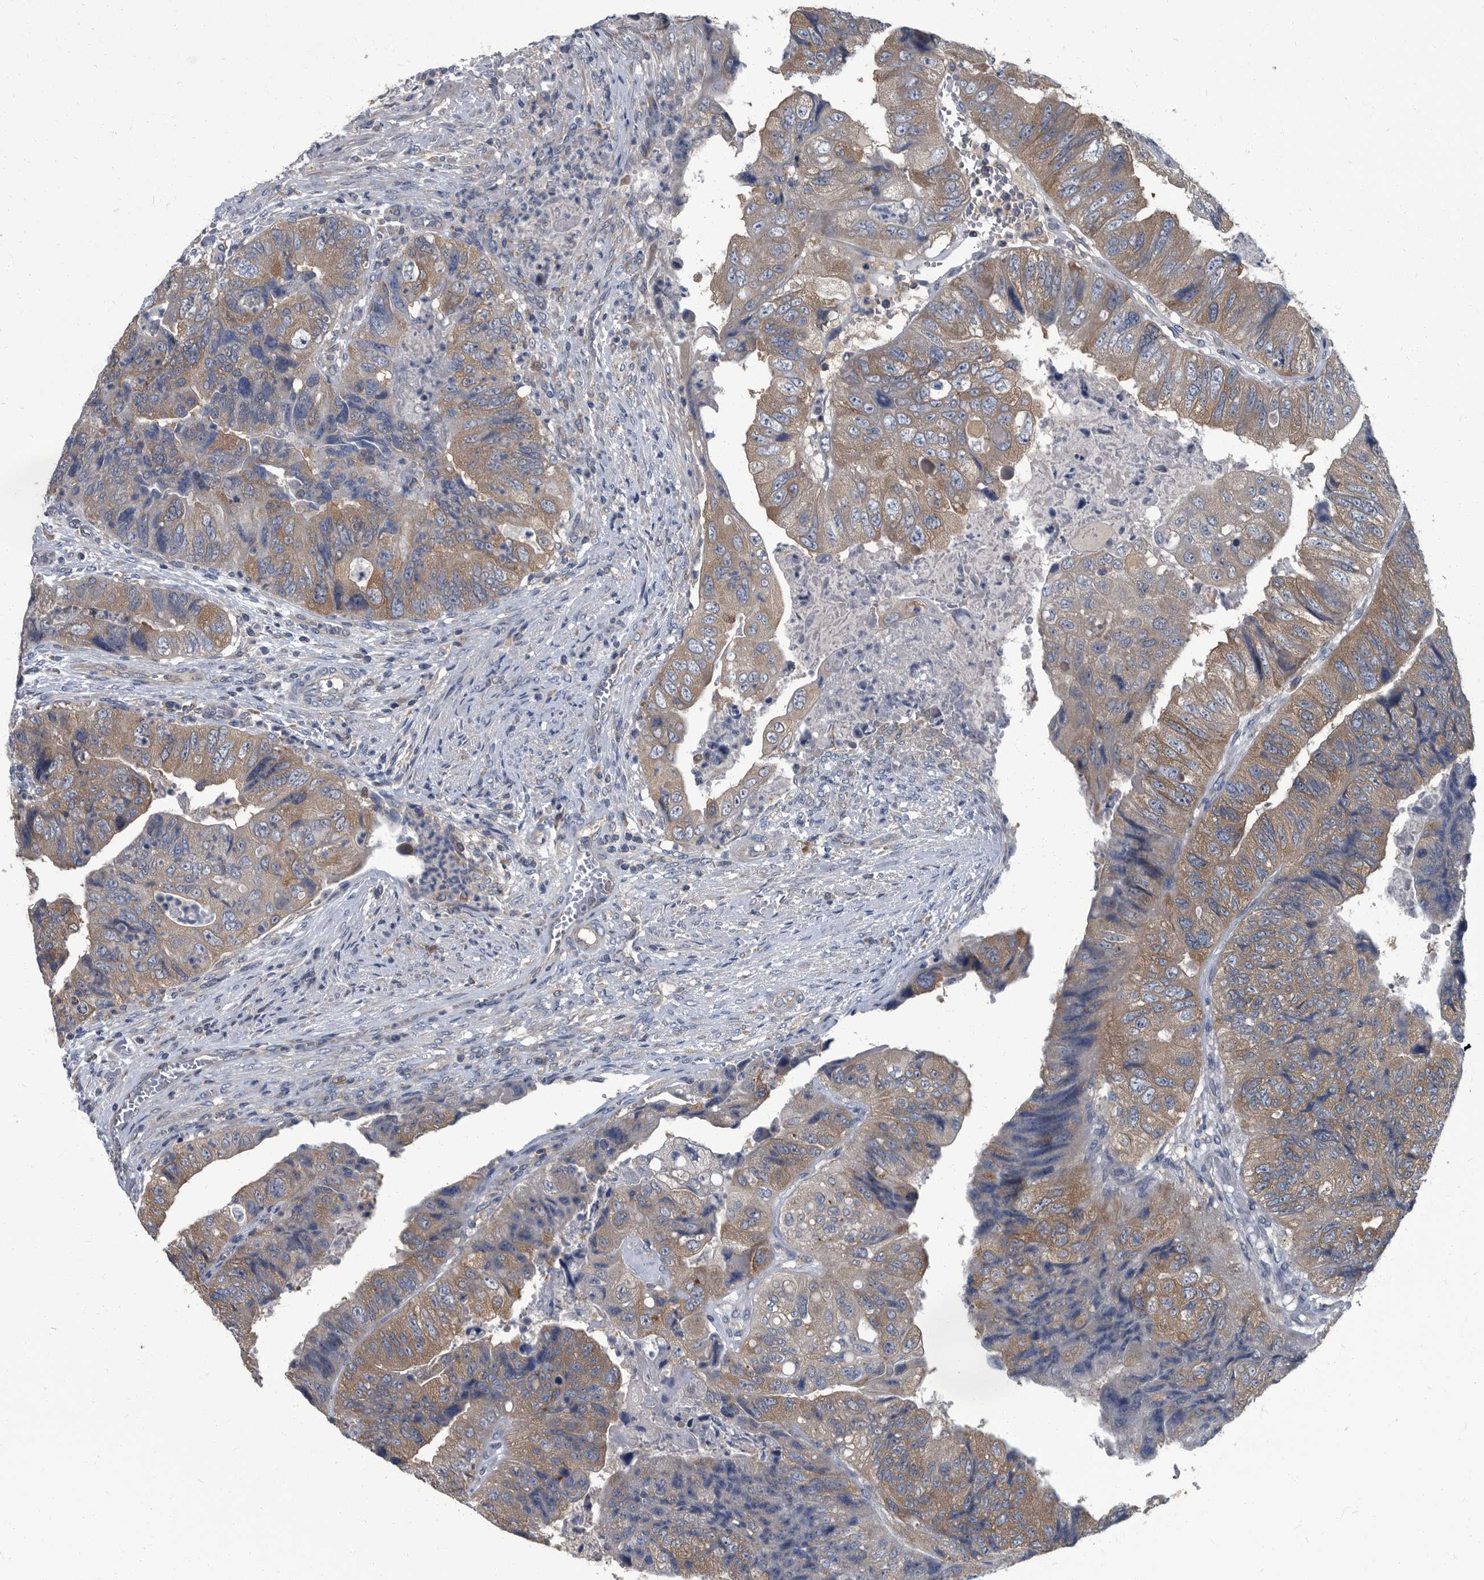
{"staining": {"intensity": "moderate", "quantity": ">75%", "location": "cytoplasmic/membranous"}, "tissue": "colorectal cancer", "cell_type": "Tumor cells", "image_type": "cancer", "snomed": [{"axis": "morphology", "description": "Adenocarcinoma, NOS"}, {"axis": "topography", "description": "Rectum"}], "caption": "About >75% of tumor cells in human colorectal adenocarcinoma display moderate cytoplasmic/membranous protein staining as visualized by brown immunohistochemical staining.", "gene": "CDV3", "patient": {"sex": "male", "age": 63}}